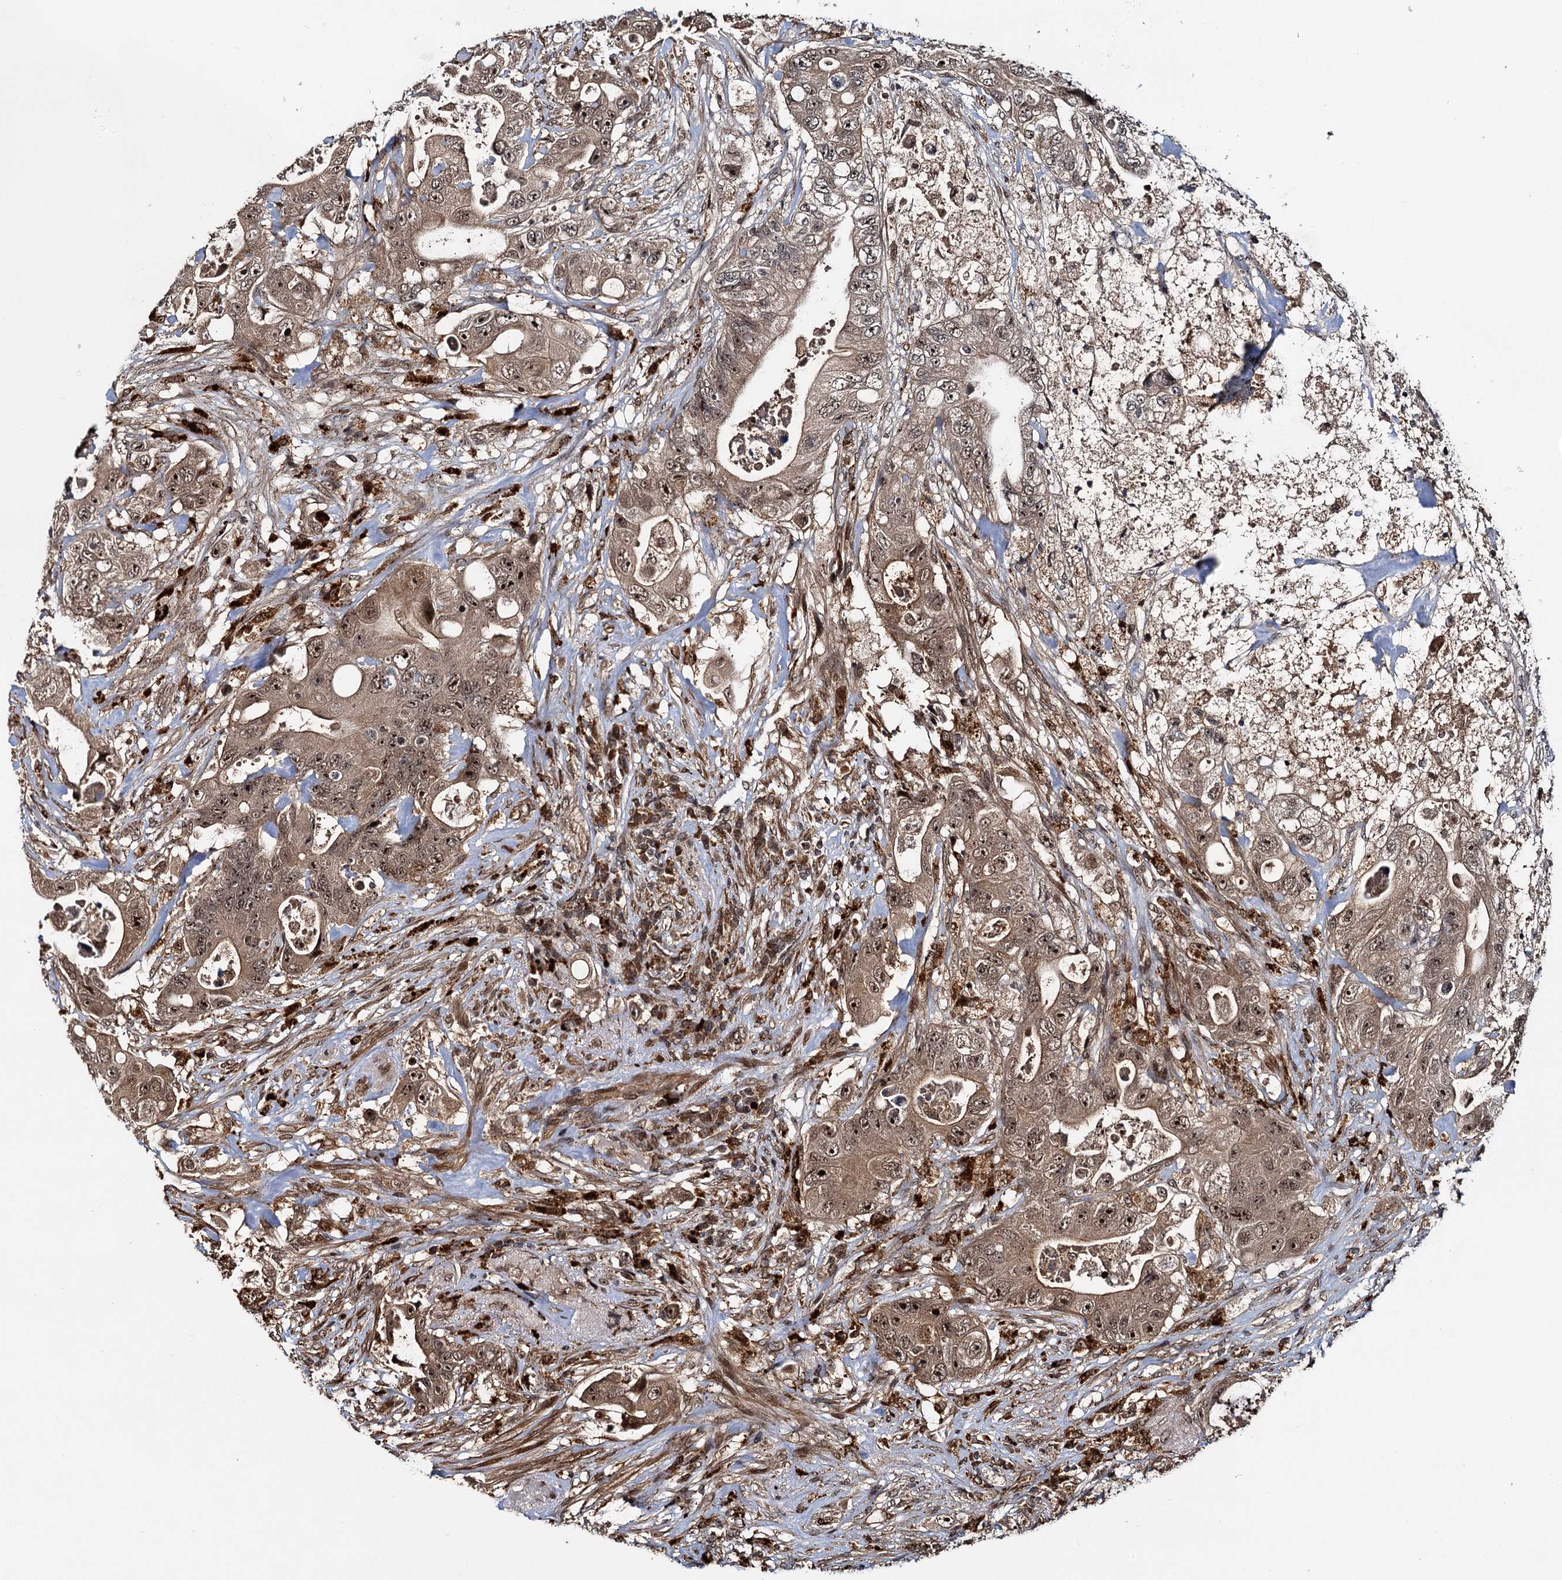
{"staining": {"intensity": "moderate", "quantity": ">75%", "location": "cytoplasmic/membranous,nuclear"}, "tissue": "colorectal cancer", "cell_type": "Tumor cells", "image_type": "cancer", "snomed": [{"axis": "morphology", "description": "Adenocarcinoma, NOS"}, {"axis": "topography", "description": "Colon"}], "caption": "Immunohistochemical staining of human colorectal adenocarcinoma exhibits moderate cytoplasmic/membranous and nuclear protein positivity in about >75% of tumor cells.", "gene": "CEP192", "patient": {"sex": "female", "age": 46}}